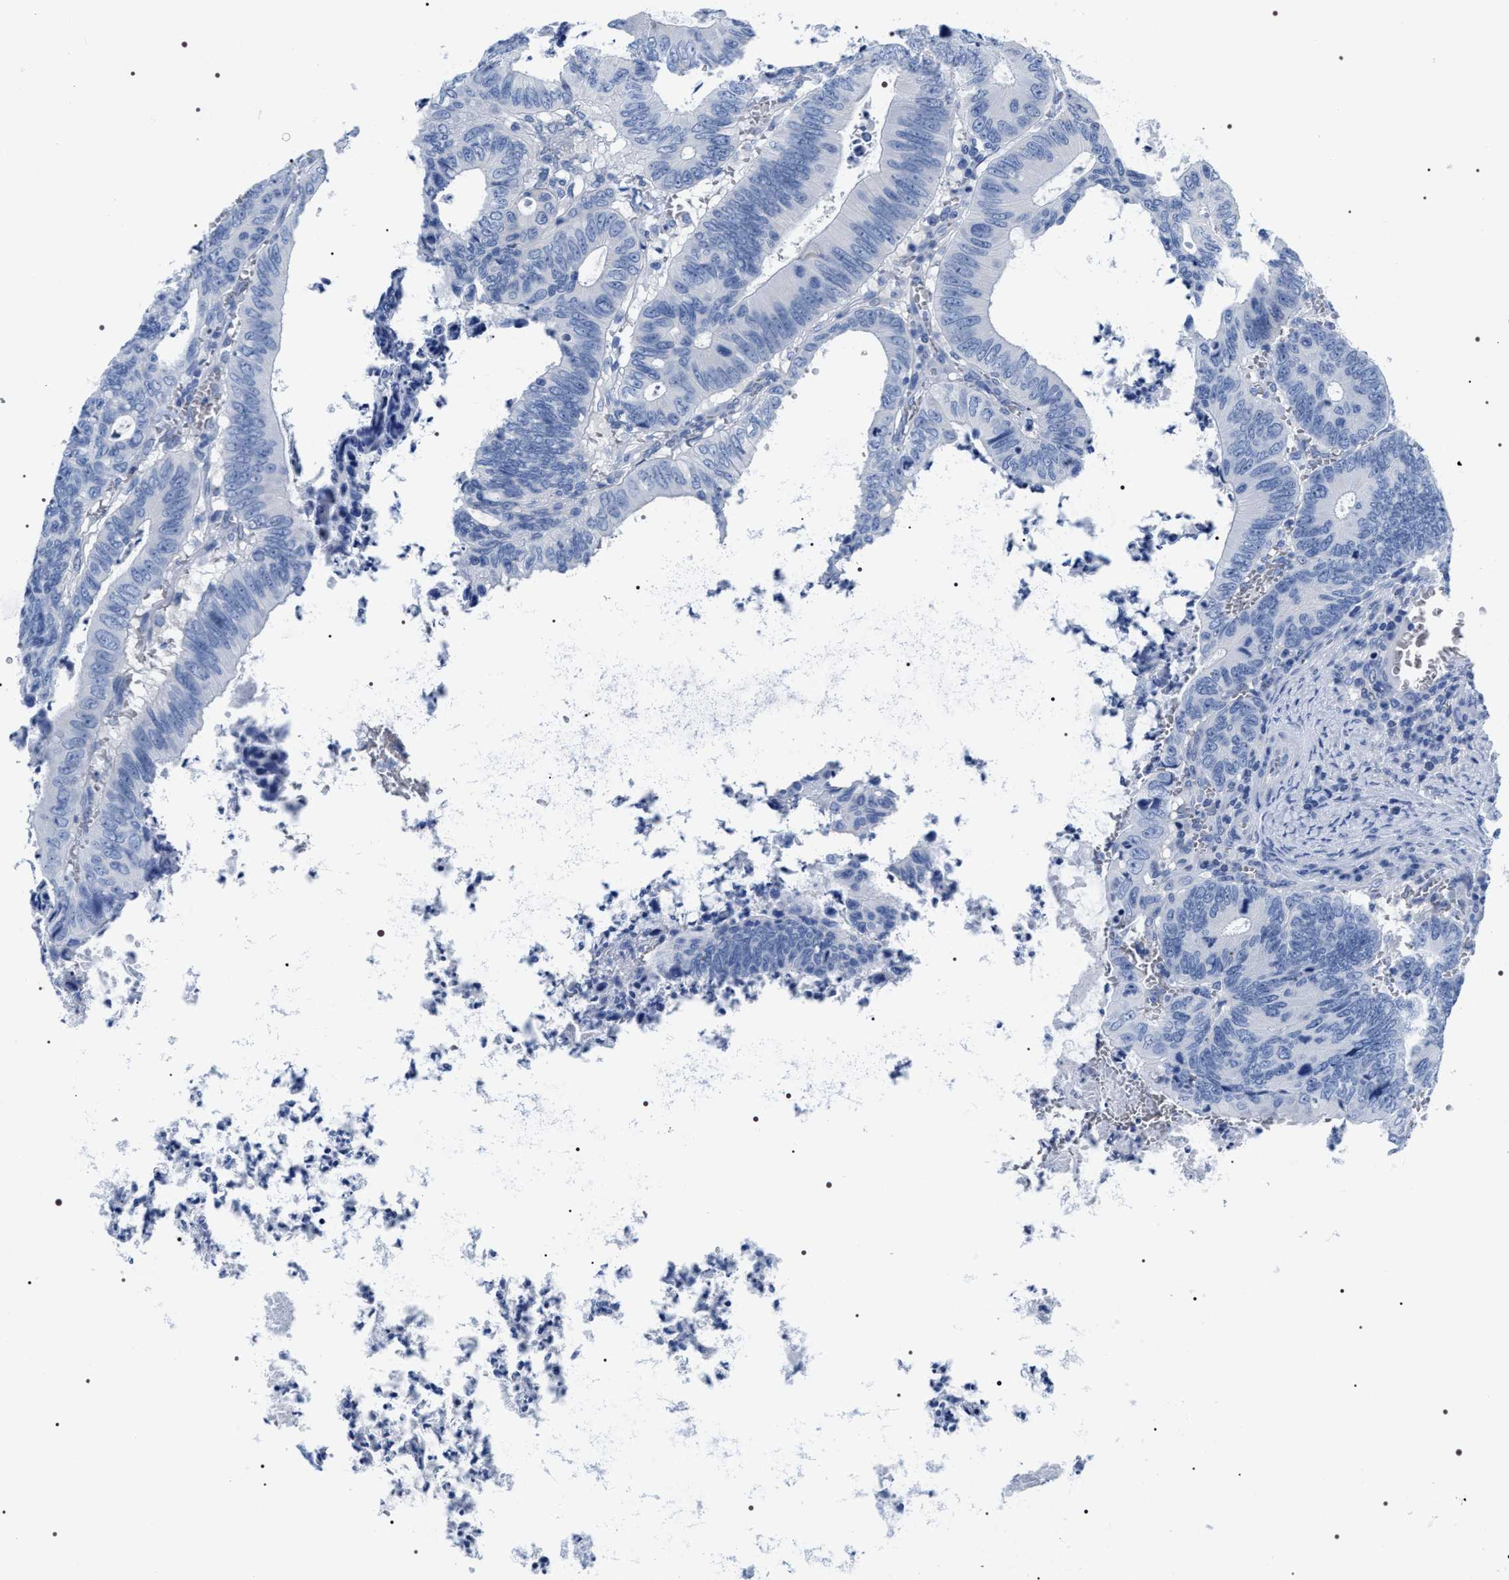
{"staining": {"intensity": "negative", "quantity": "none", "location": "none"}, "tissue": "colorectal cancer", "cell_type": "Tumor cells", "image_type": "cancer", "snomed": [{"axis": "morphology", "description": "Inflammation, NOS"}, {"axis": "morphology", "description": "Adenocarcinoma, NOS"}, {"axis": "topography", "description": "Colon"}], "caption": "The micrograph displays no significant expression in tumor cells of colorectal cancer.", "gene": "ADH4", "patient": {"sex": "male", "age": 72}}